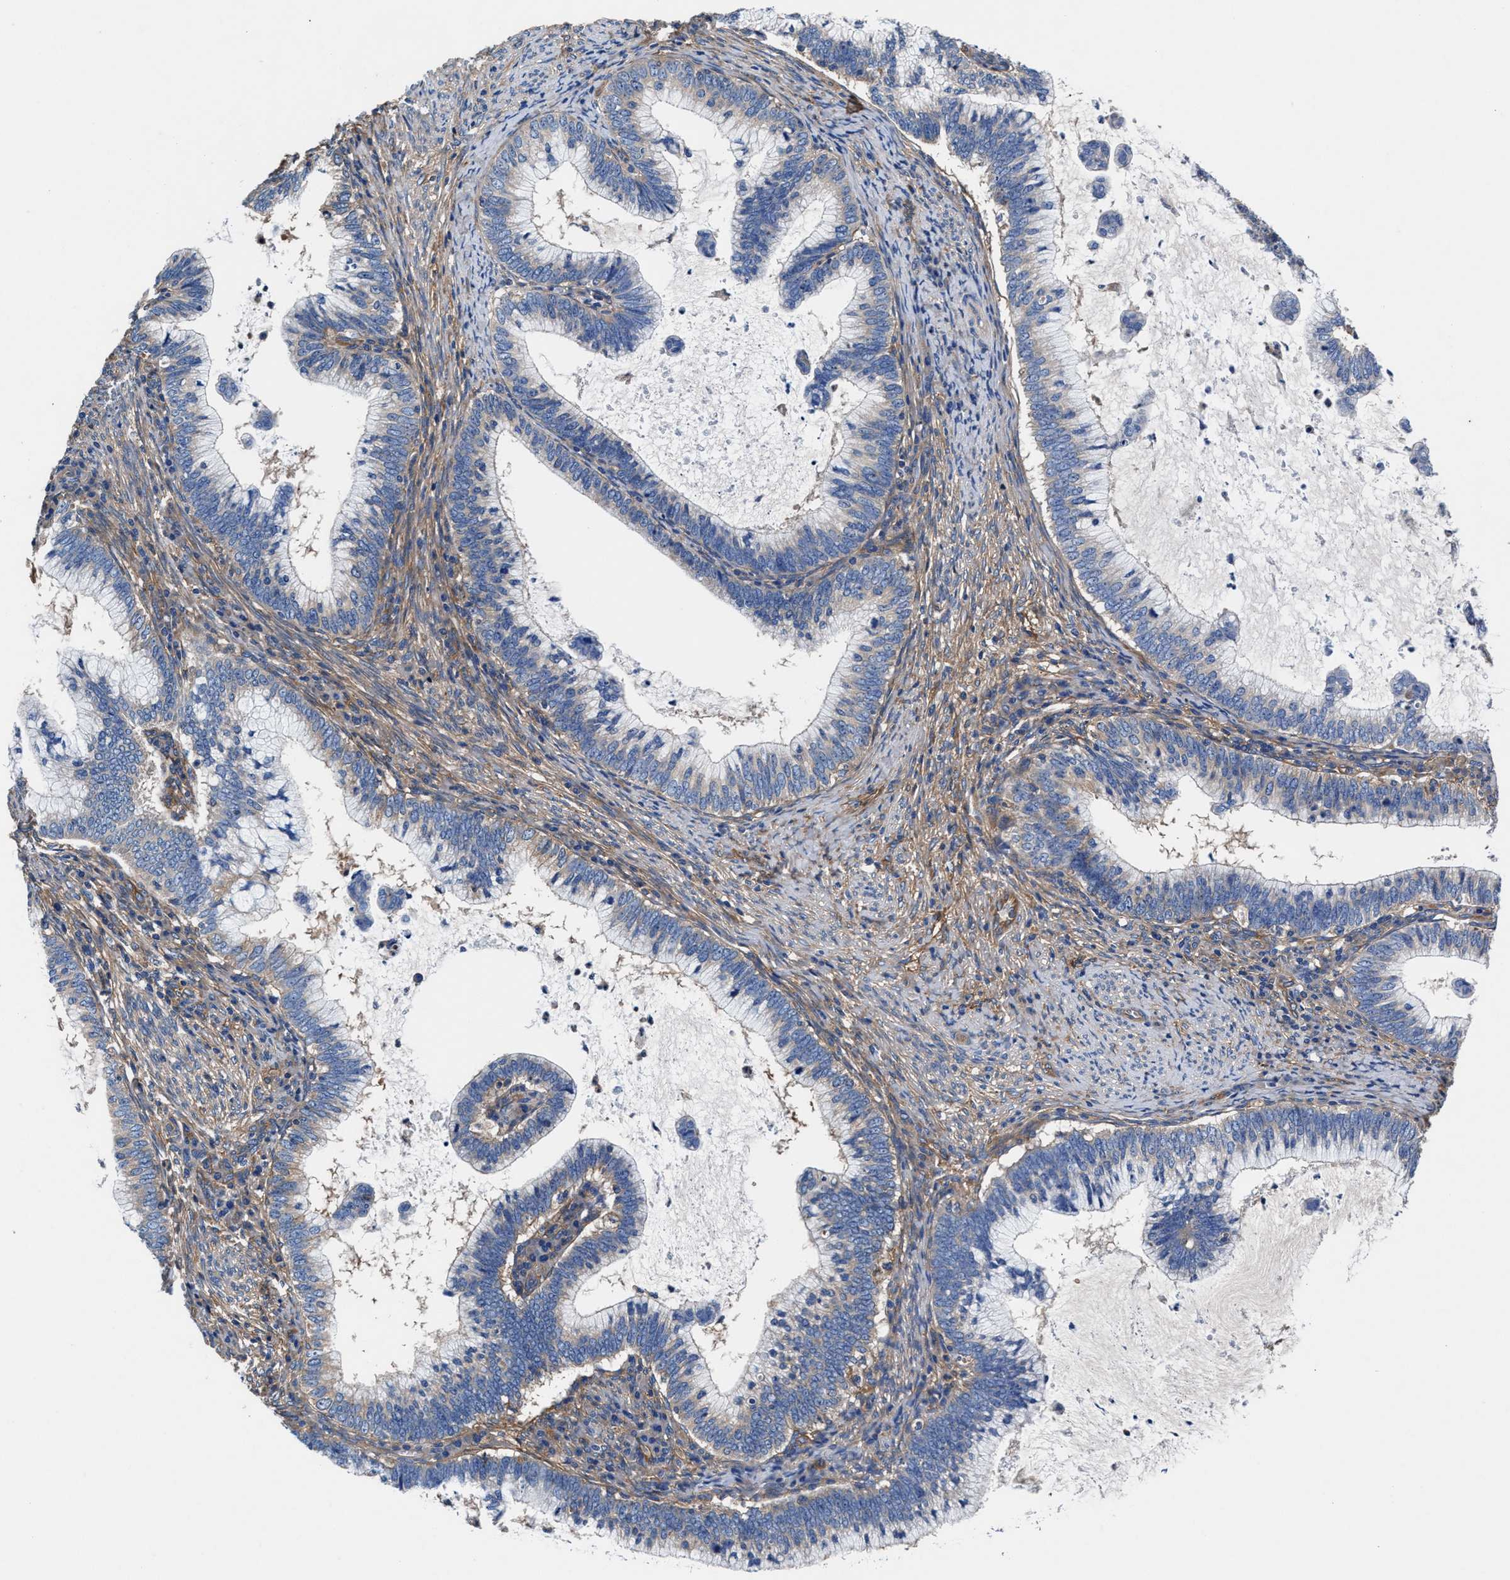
{"staining": {"intensity": "negative", "quantity": "none", "location": "none"}, "tissue": "cervical cancer", "cell_type": "Tumor cells", "image_type": "cancer", "snomed": [{"axis": "morphology", "description": "Adenocarcinoma, NOS"}, {"axis": "topography", "description": "Cervix"}], "caption": "An image of human cervical cancer (adenocarcinoma) is negative for staining in tumor cells. (Immunohistochemistry (ihc), brightfield microscopy, high magnification).", "gene": "SH3GL1", "patient": {"sex": "female", "age": 36}}